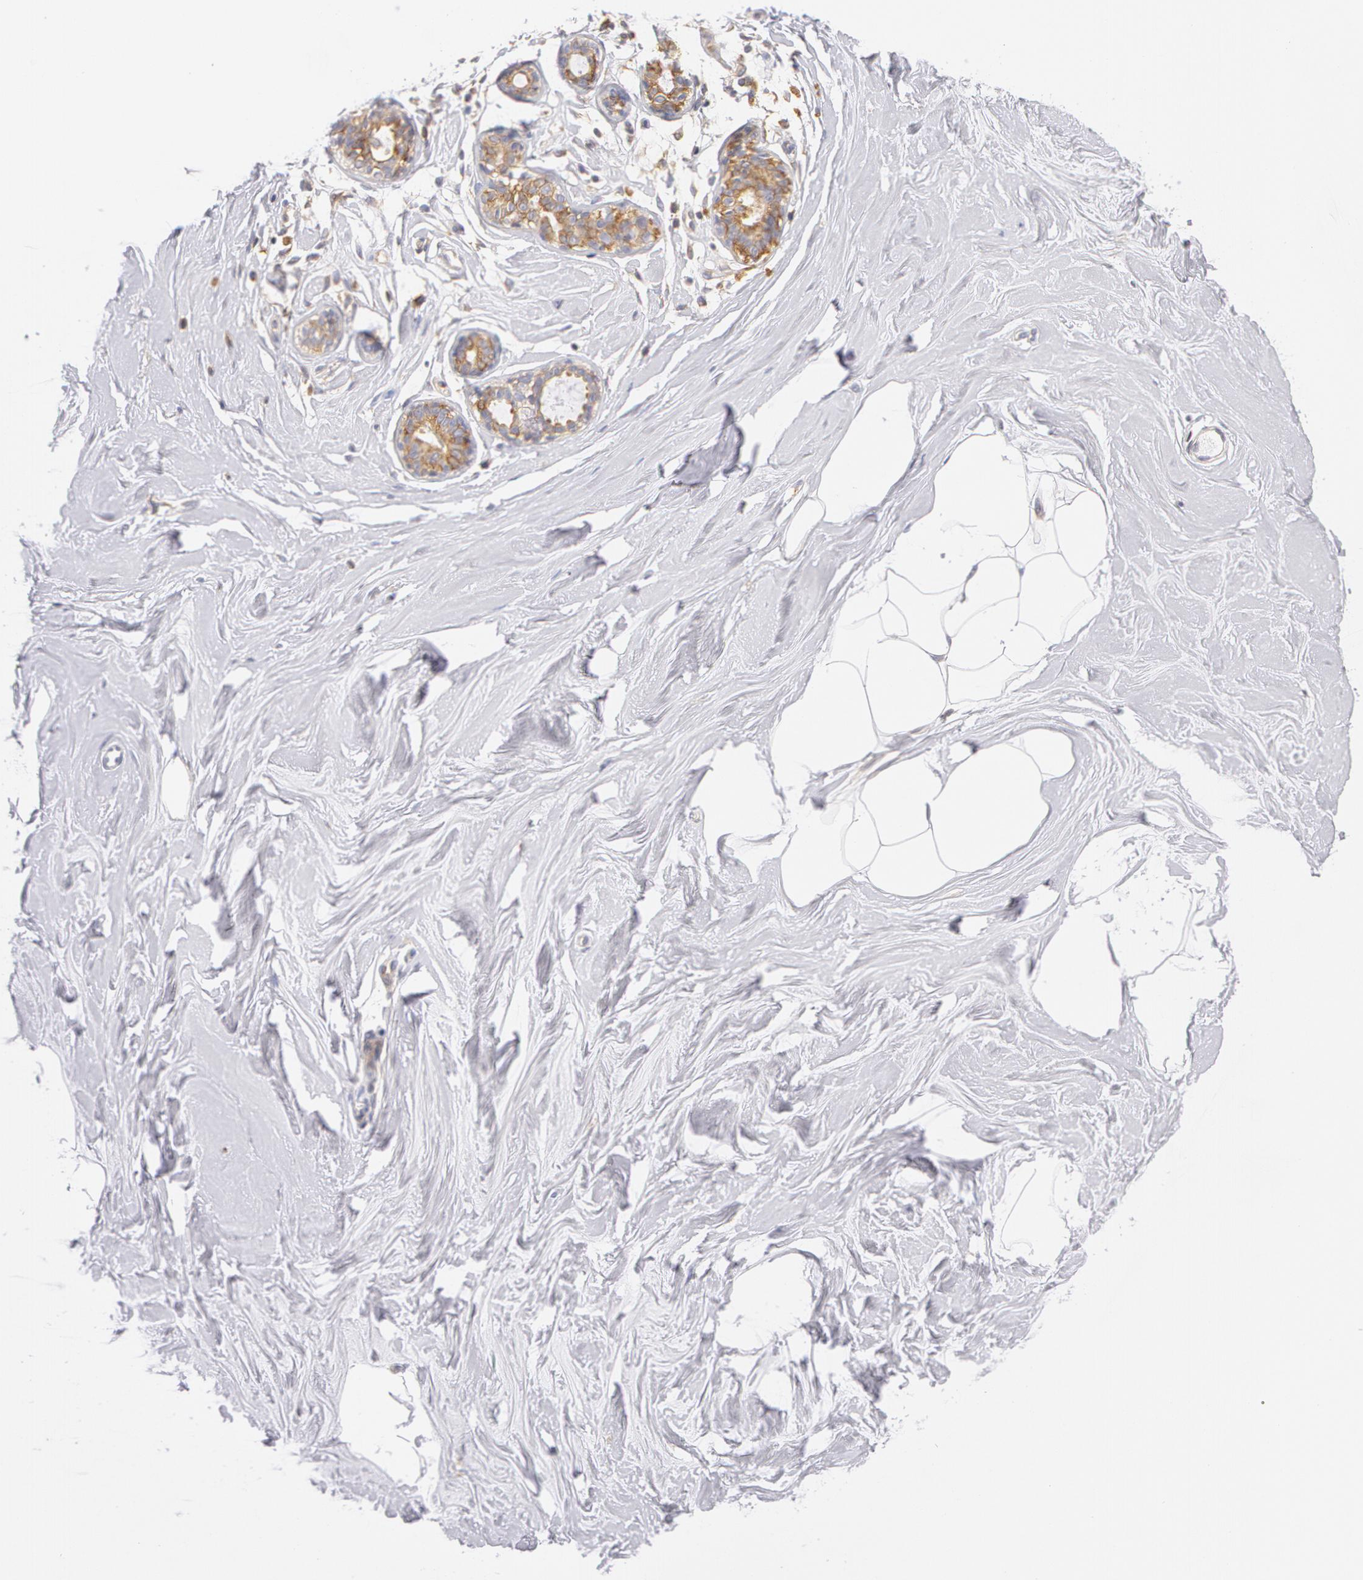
{"staining": {"intensity": "negative", "quantity": "none", "location": "none"}, "tissue": "breast", "cell_type": "Adipocytes", "image_type": "normal", "snomed": [{"axis": "morphology", "description": "Normal tissue, NOS"}, {"axis": "topography", "description": "Breast"}], "caption": "Immunohistochemistry (IHC) histopathology image of benign breast: breast stained with DAB demonstrates no significant protein staining in adipocytes.", "gene": "DDX3X", "patient": {"sex": "female", "age": 44}}